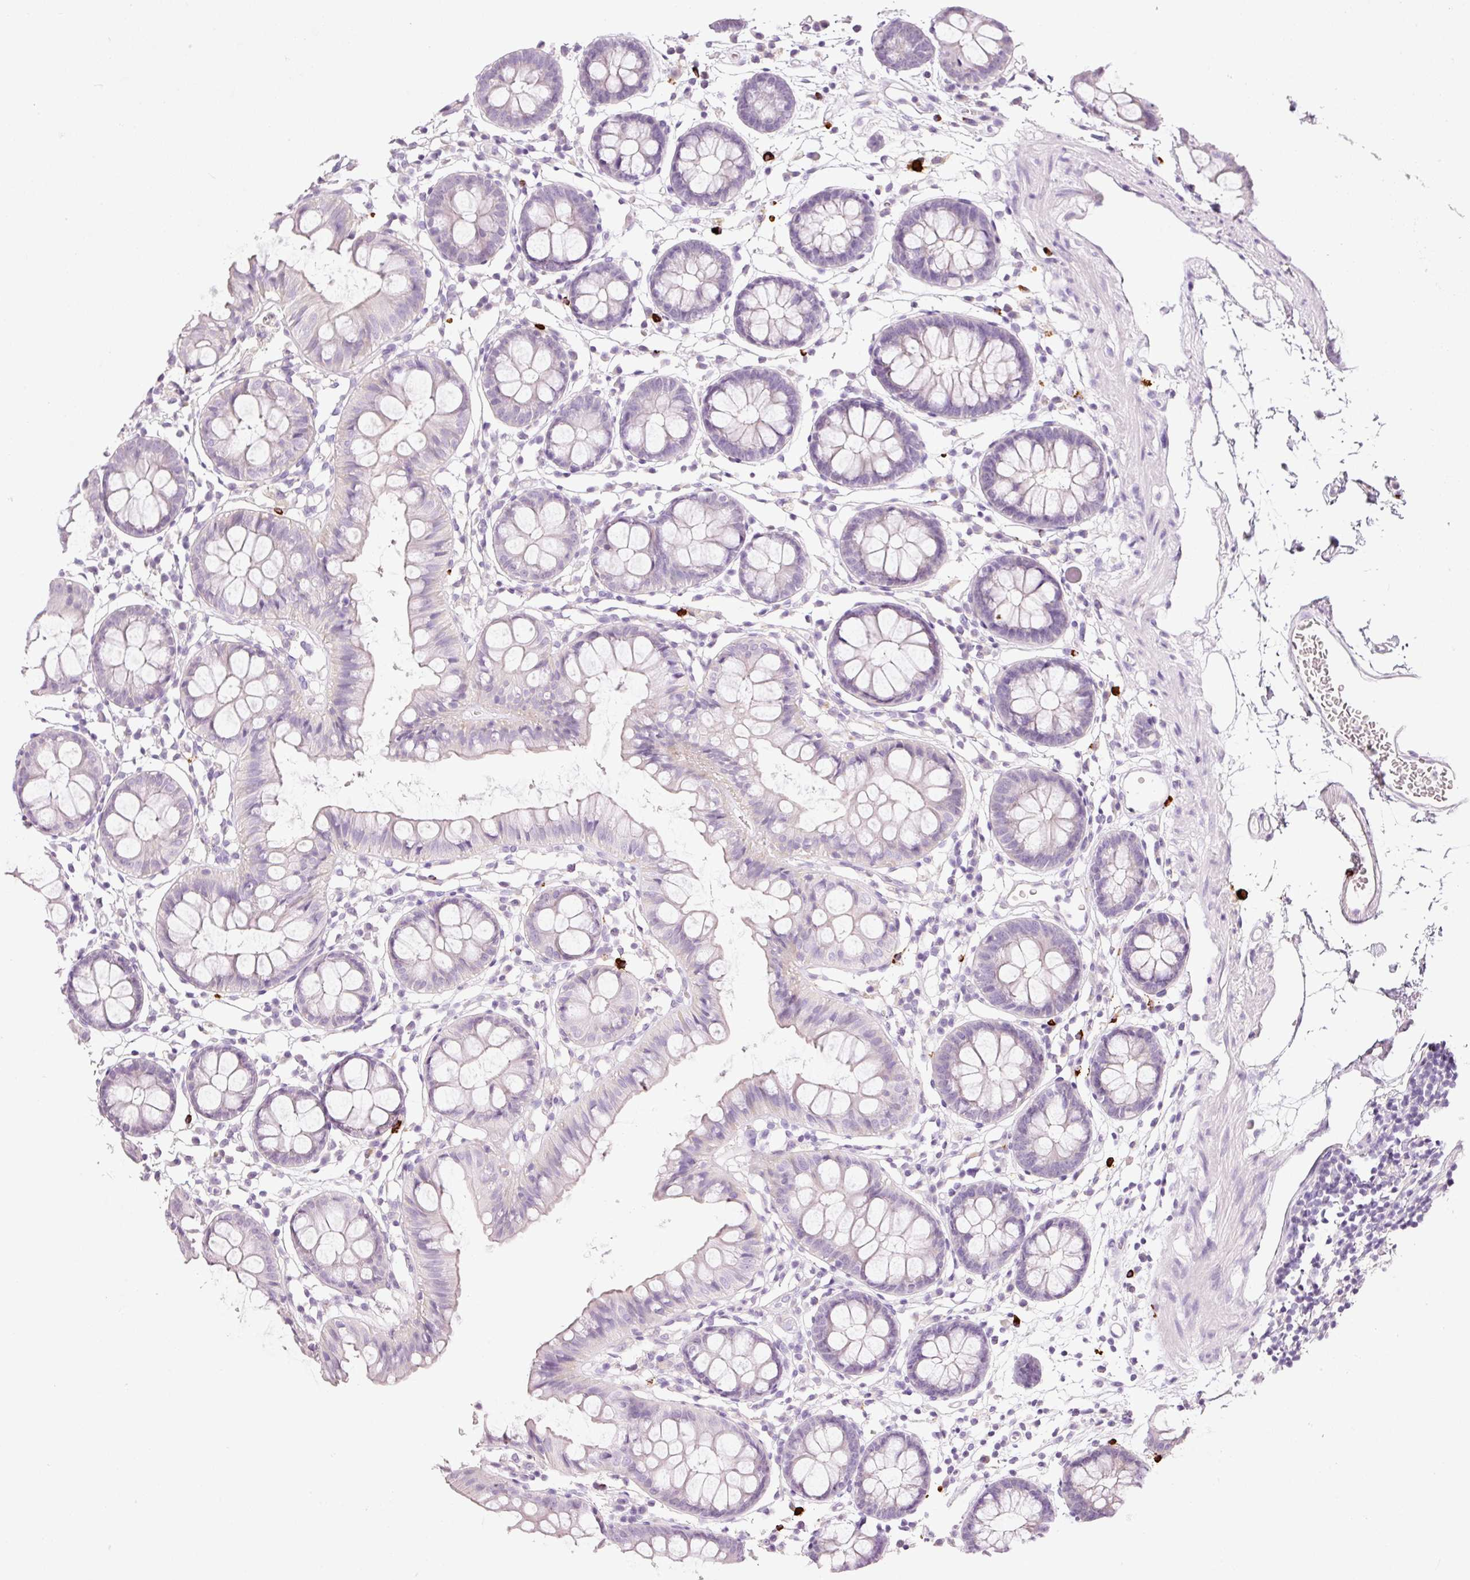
{"staining": {"intensity": "negative", "quantity": "none", "location": "none"}, "tissue": "colon", "cell_type": "Endothelial cells", "image_type": "normal", "snomed": [{"axis": "morphology", "description": "Normal tissue, NOS"}, {"axis": "topography", "description": "Colon"}], "caption": "IHC micrograph of unremarkable colon: human colon stained with DAB exhibits no significant protein expression in endothelial cells.", "gene": "CMA1", "patient": {"sex": "female", "age": 84}}